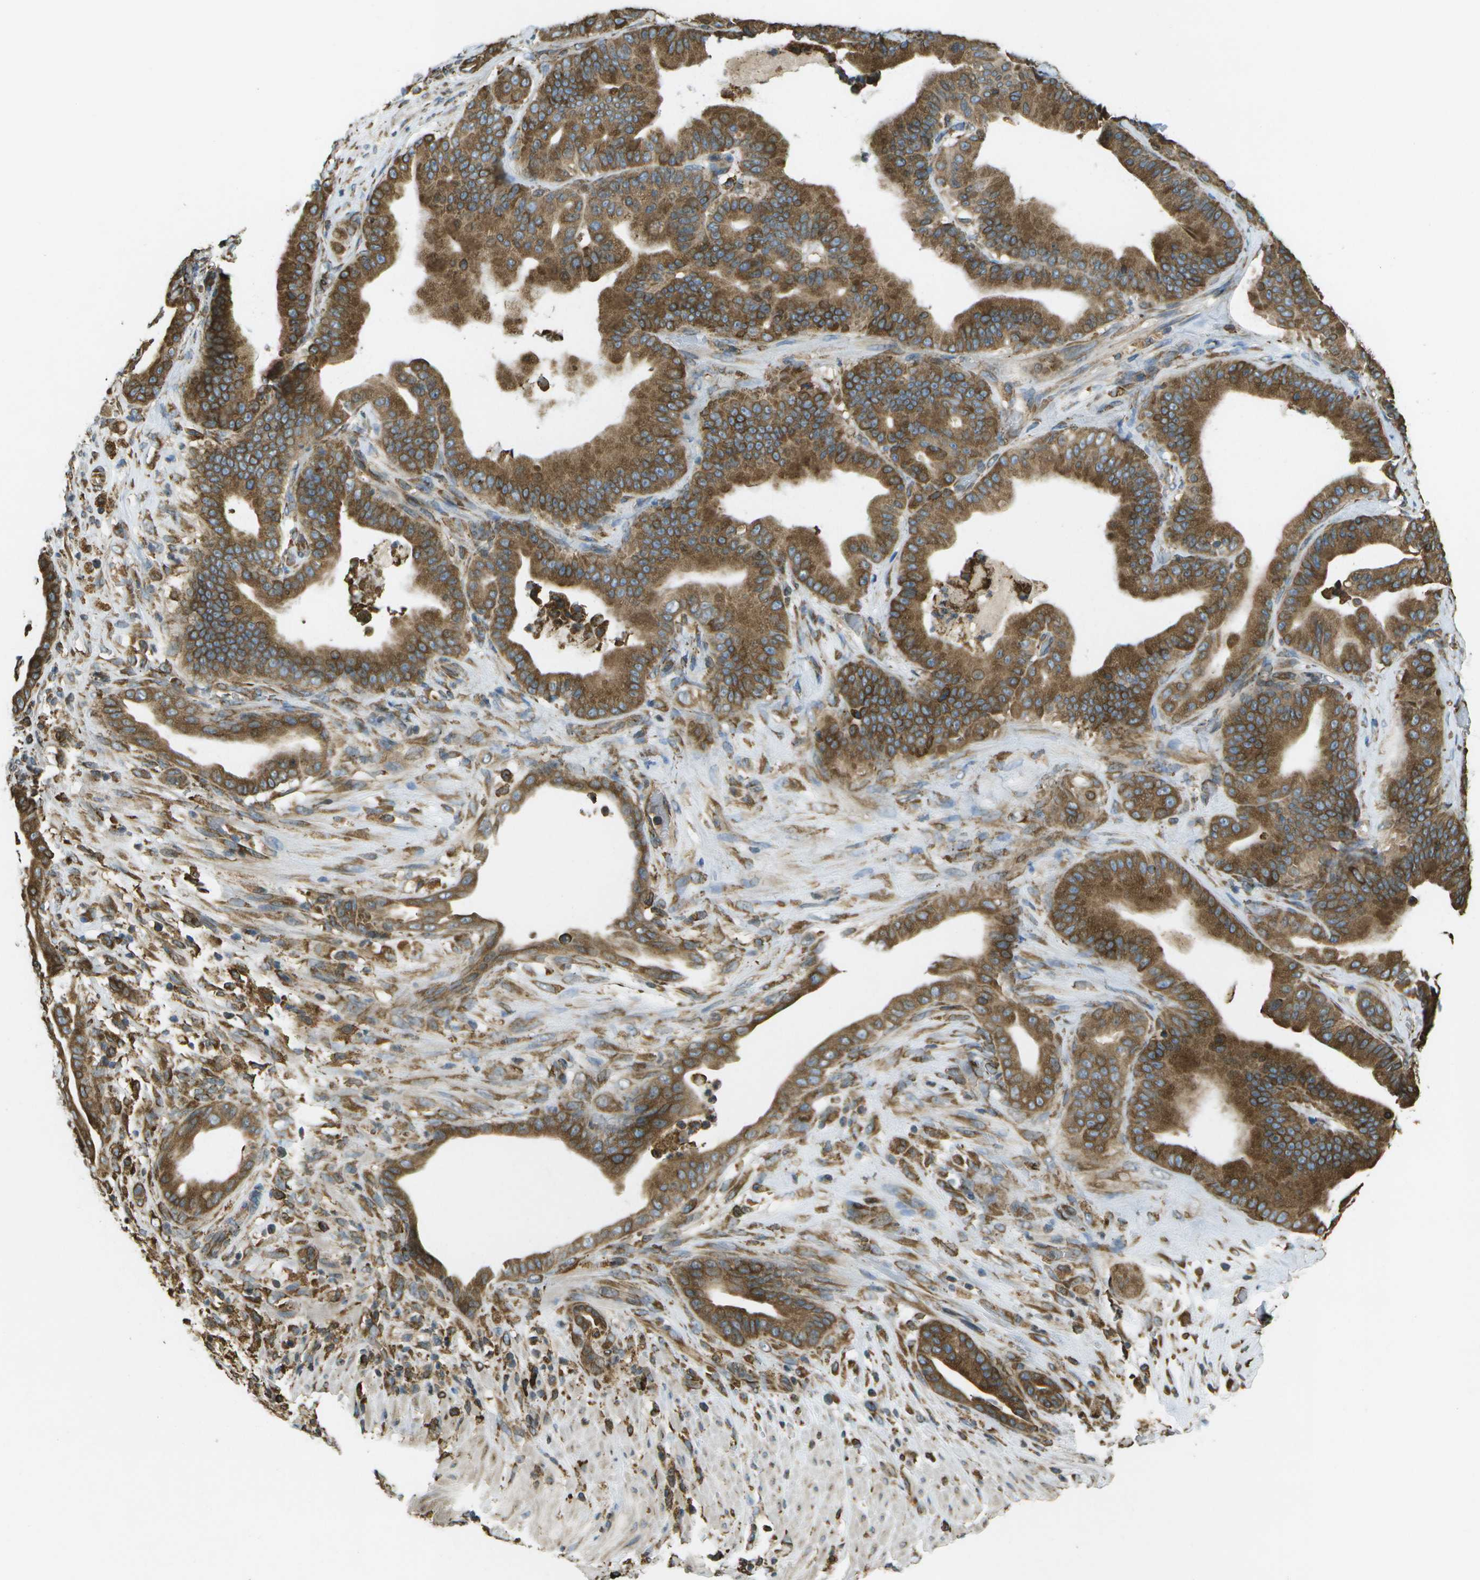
{"staining": {"intensity": "strong", "quantity": ">75%", "location": "cytoplasmic/membranous"}, "tissue": "pancreatic cancer", "cell_type": "Tumor cells", "image_type": "cancer", "snomed": [{"axis": "morphology", "description": "Adenocarcinoma, NOS"}, {"axis": "topography", "description": "Pancreas"}], "caption": "Immunohistochemistry (IHC) of adenocarcinoma (pancreatic) exhibits high levels of strong cytoplasmic/membranous staining in approximately >75% of tumor cells.", "gene": "PDIA4", "patient": {"sex": "male", "age": 63}}